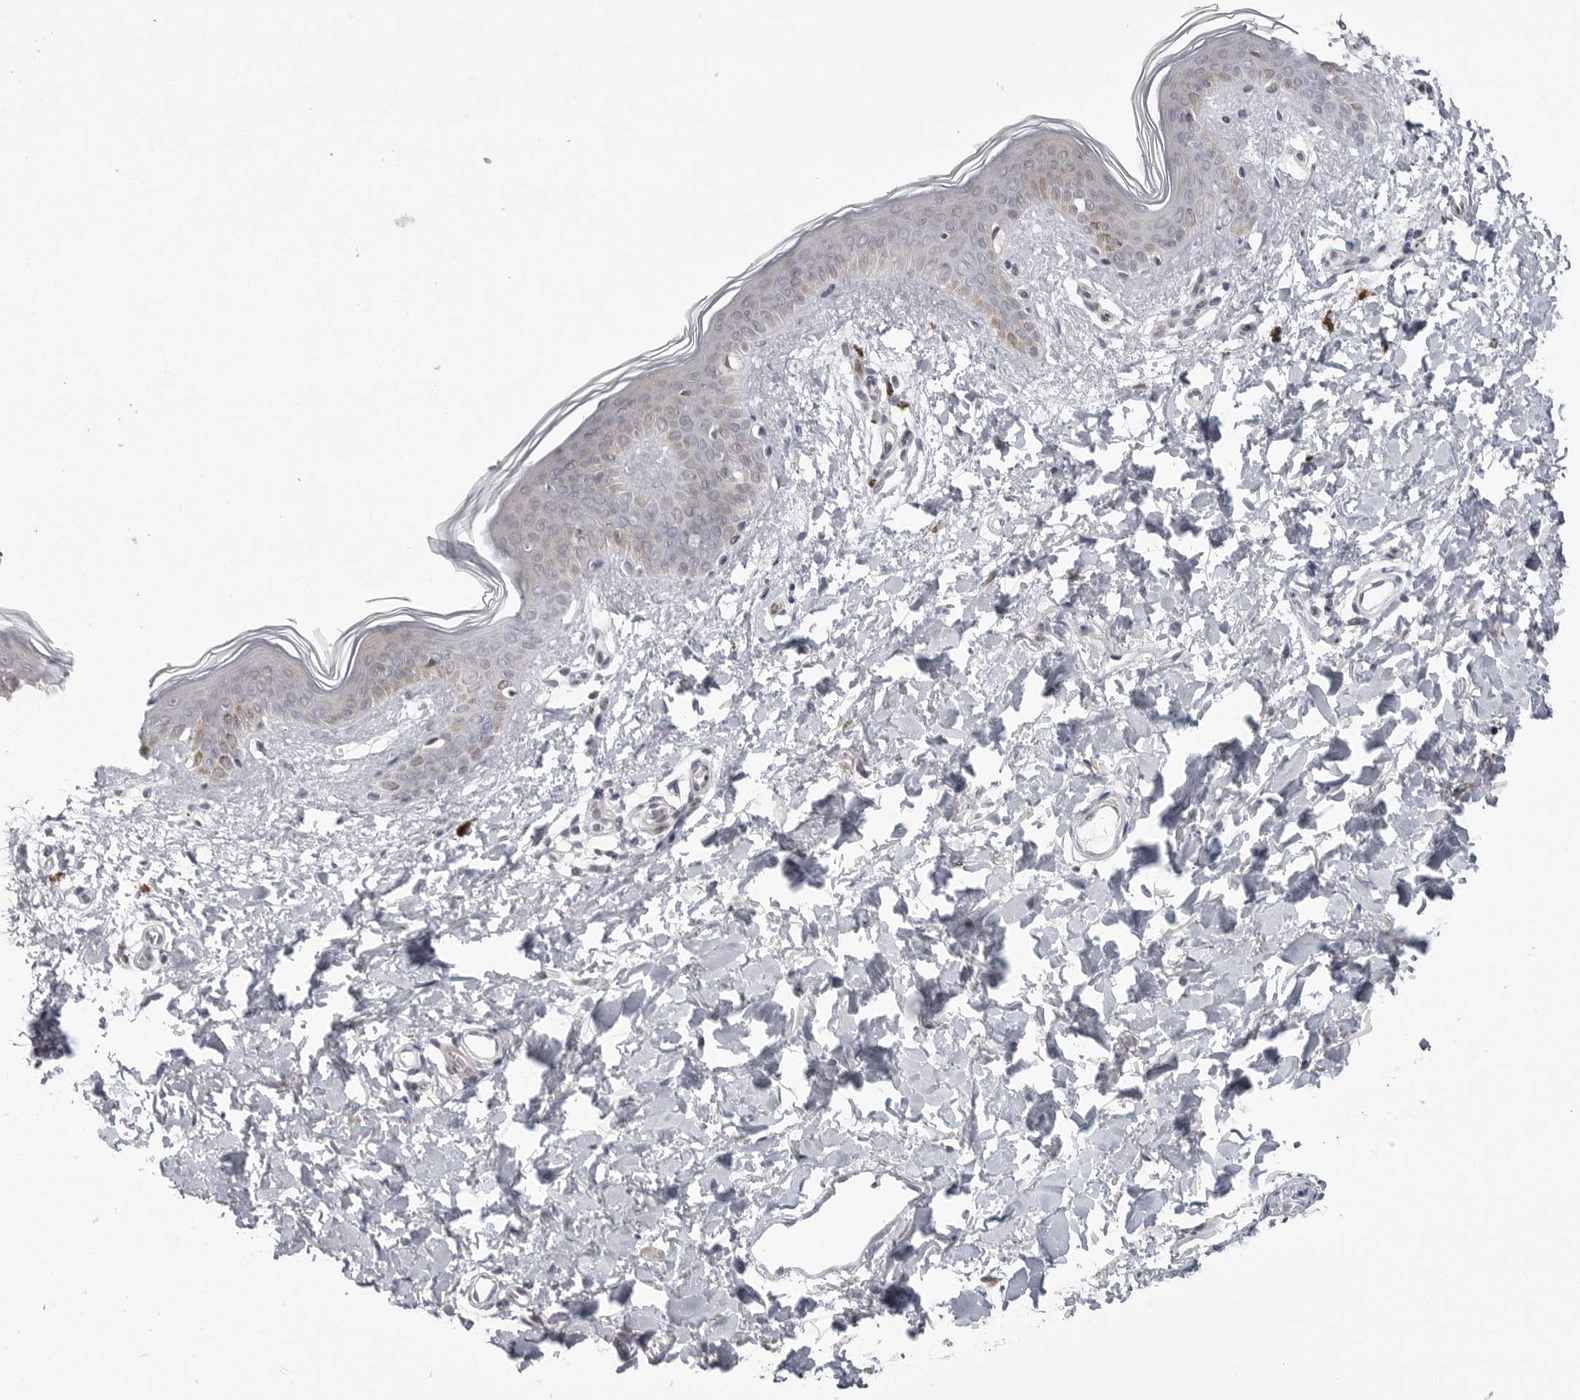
{"staining": {"intensity": "weak", "quantity": "25%-75%", "location": "cytoplasmic/membranous"}, "tissue": "skin", "cell_type": "Fibroblasts", "image_type": "normal", "snomed": [{"axis": "morphology", "description": "Normal tissue, NOS"}, {"axis": "topography", "description": "Skin"}], "caption": "This photomicrograph reveals IHC staining of benign human skin, with low weak cytoplasmic/membranous staining in about 25%-75% of fibroblasts.", "gene": "ADAMTS5", "patient": {"sex": "female", "age": 46}}